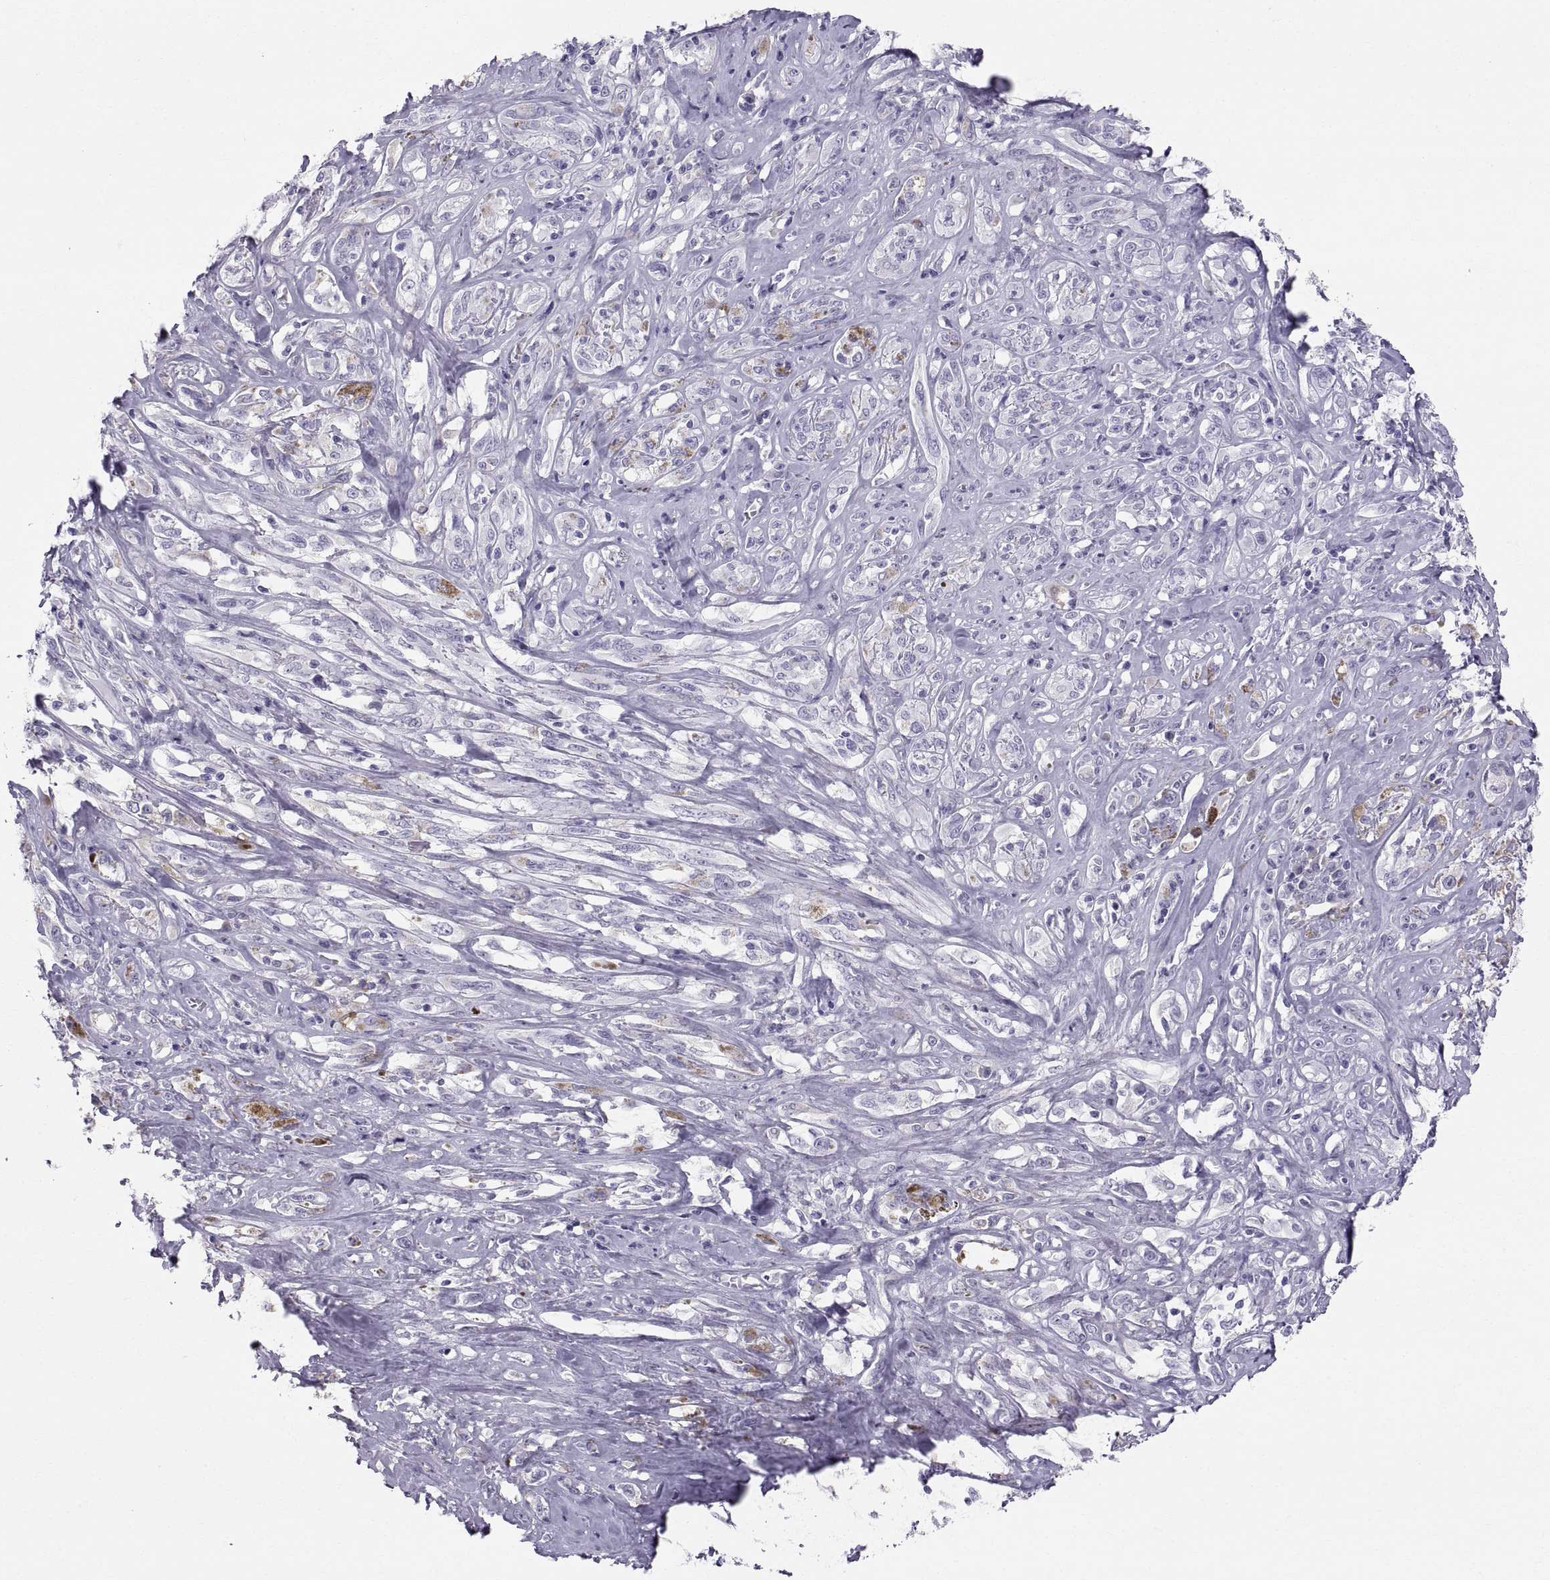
{"staining": {"intensity": "negative", "quantity": "none", "location": "none"}, "tissue": "melanoma", "cell_type": "Tumor cells", "image_type": "cancer", "snomed": [{"axis": "morphology", "description": "Malignant melanoma, NOS"}, {"axis": "topography", "description": "Skin"}], "caption": "Immunohistochemistry histopathology image of neoplastic tissue: human melanoma stained with DAB (3,3'-diaminobenzidine) shows no significant protein expression in tumor cells.", "gene": "SLC22A6", "patient": {"sex": "female", "age": 91}}